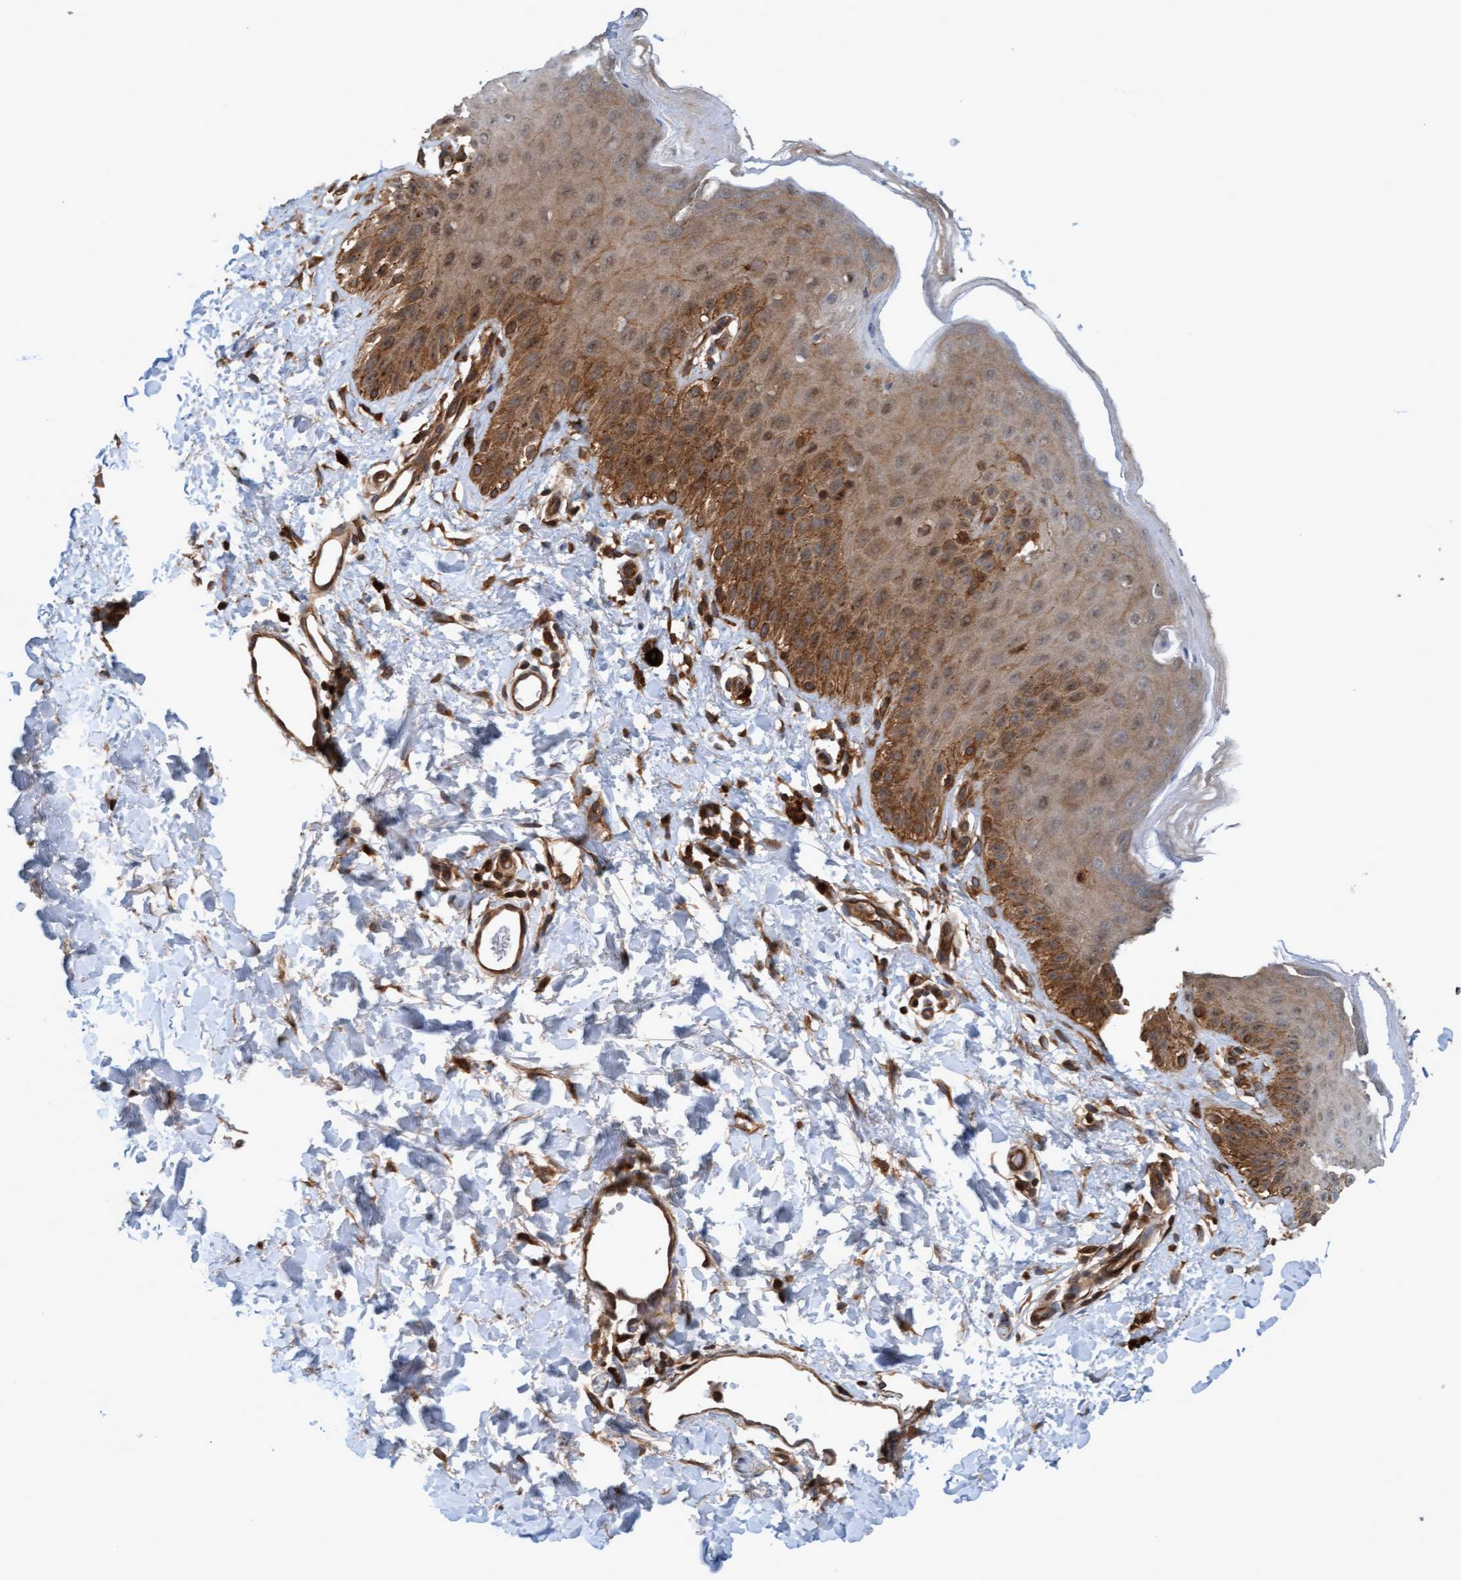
{"staining": {"intensity": "moderate", "quantity": ">75%", "location": "cytoplasmic/membranous"}, "tissue": "skin", "cell_type": "Epidermal cells", "image_type": "normal", "snomed": [{"axis": "morphology", "description": "Normal tissue, NOS"}, {"axis": "topography", "description": "Anal"}], "caption": "IHC of normal skin shows medium levels of moderate cytoplasmic/membranous expression in about >75% of epidermal cells.", "gene": "ERAL1", "patient": {"sex": "male", "age": 44}}